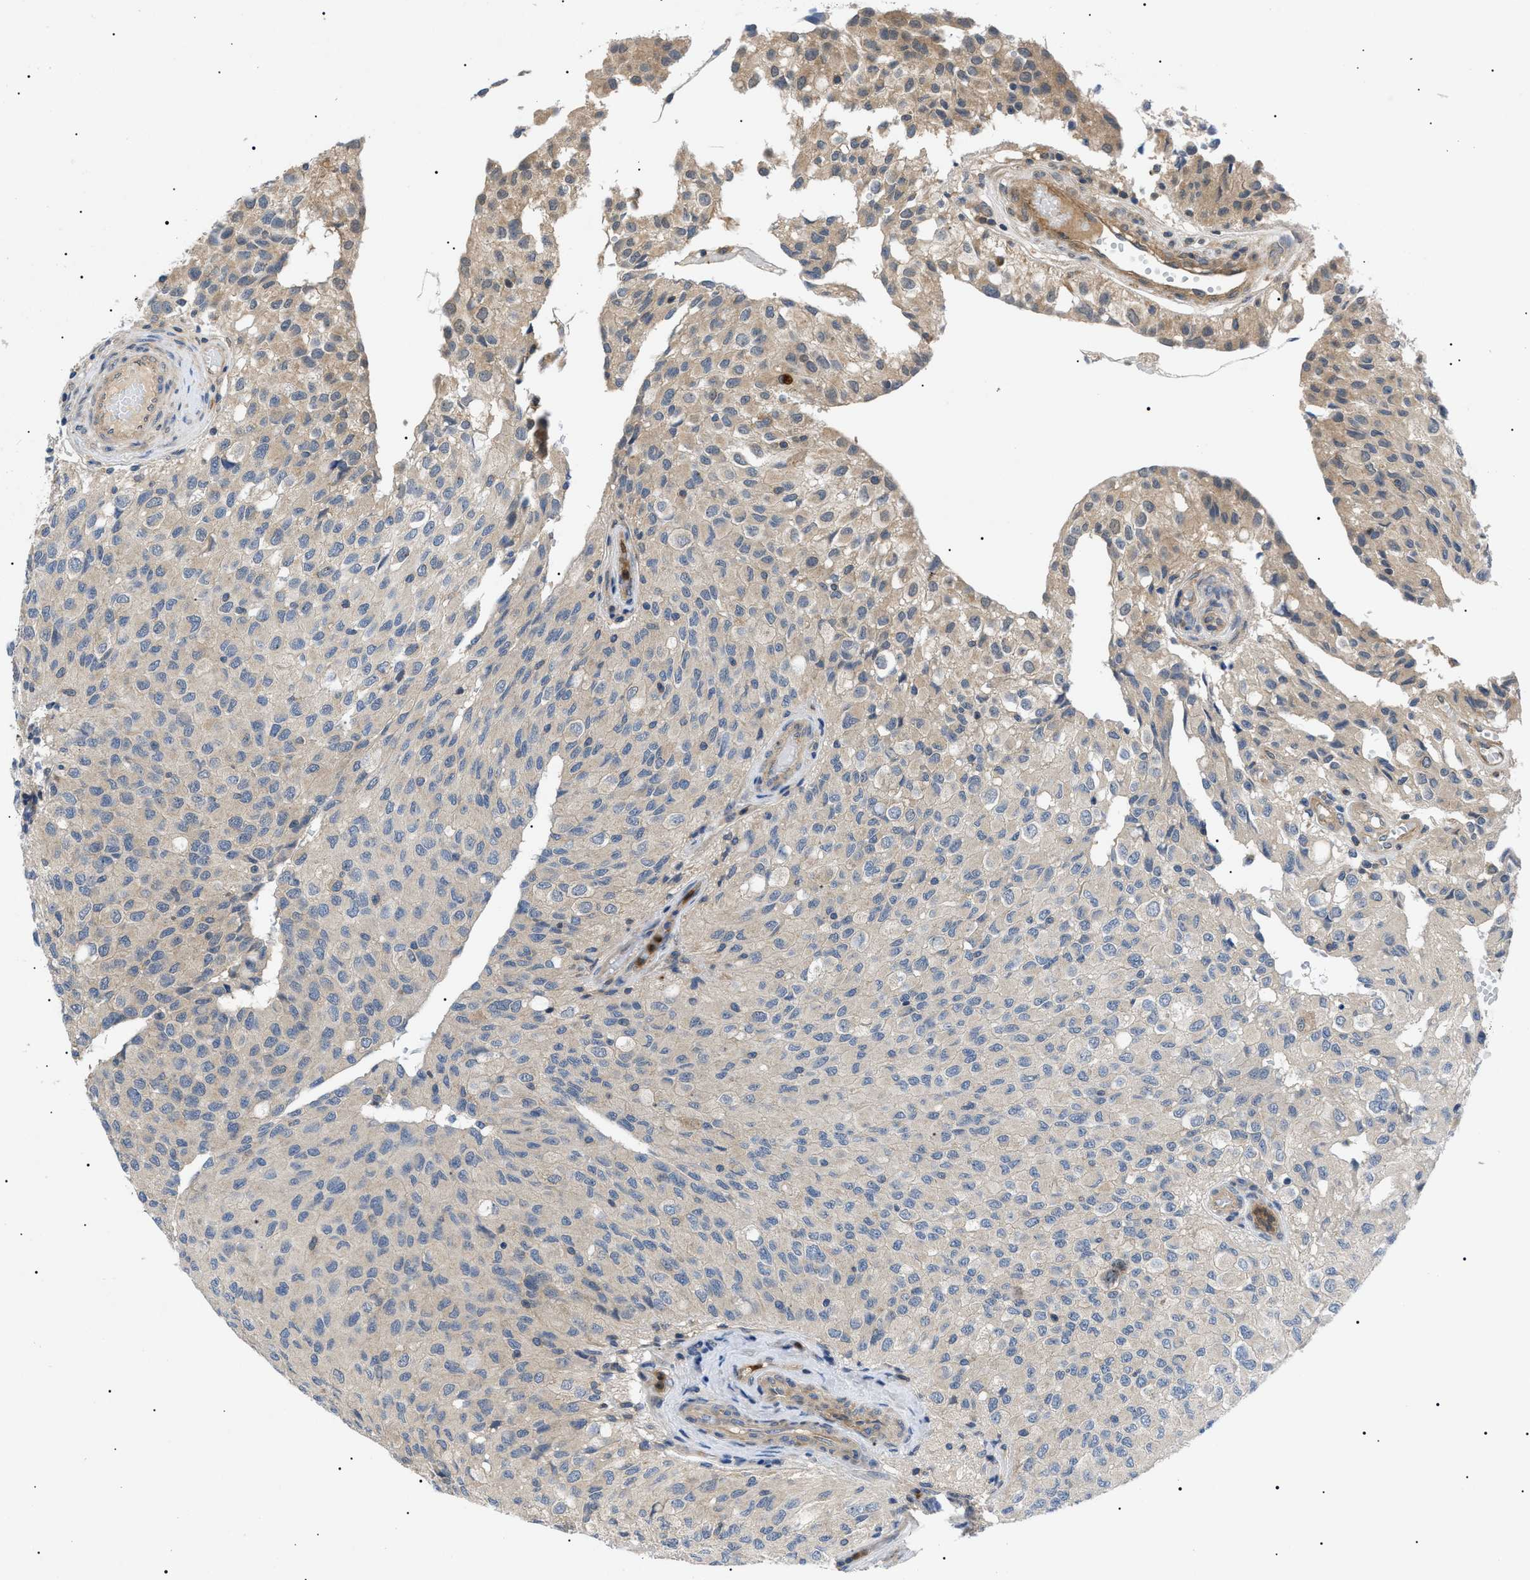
{"staining": {"intensity": "moderate", "quantity": ">75%", "location": "cytoplasmic/membranous"}, "tissue": "glioma", "cell_type": "Tumor cells", "image_type": "cancer", "snomed": [{"axis": "morphology", "description": "Glioma, malignant, High grade"}, {"axis": "topography", "description": "Brain"}], "caption": "The image reveals immunohistochemical staining of glioma. There is moderate cytoplasmic/membranous expression is identified in approximately >75% of tumor cells.", "gene": "RIPK1", "patient": {"sex": "male", "age": 32}}